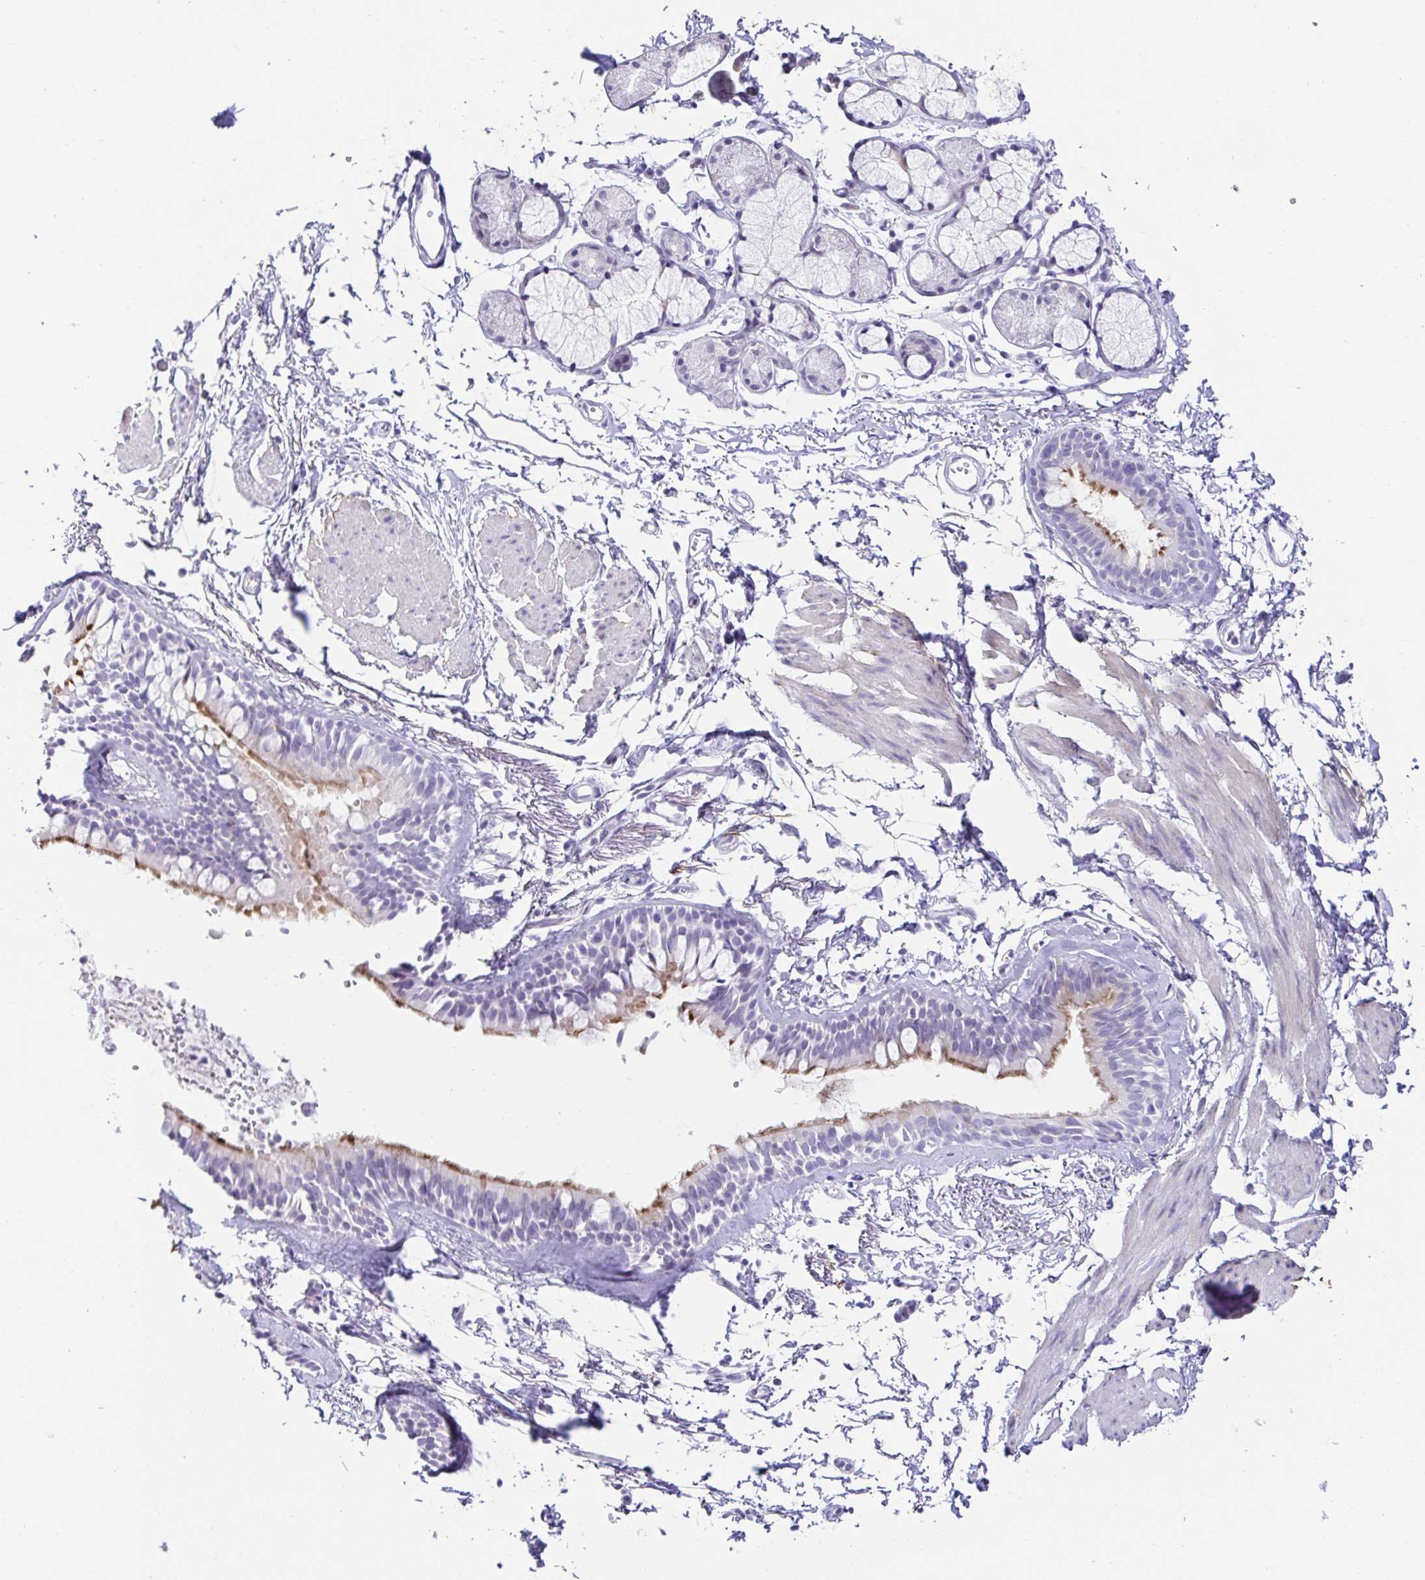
{"staining": {"intensity": "moderate", "quantity": "25%-75%", "location": "cytoplasmic/membranous"}, "tissue": "bronchus", "cell_type": "Respiratory epithelial cells", "image_type": "normal", "snomed": [{"axis": "morphology", "description": "Normal tissue, NOS"}, {"axis": "topography", "description": "Cartilage tissue"}, {"axis": "topography", "description": "Bronchus"}, {"axis": "topography", "description": "Peripheral nerve tissue"}], "caption": "Bronchus stained for a protein demonstrates moderate cytoplasmic/membranous positivity in respiratory epithelial cells. (DAB = brown stain, brightfield microscopy at high magnification).", "gene": "C4orf17", "patient": {"sex": "female", "age": 59}}